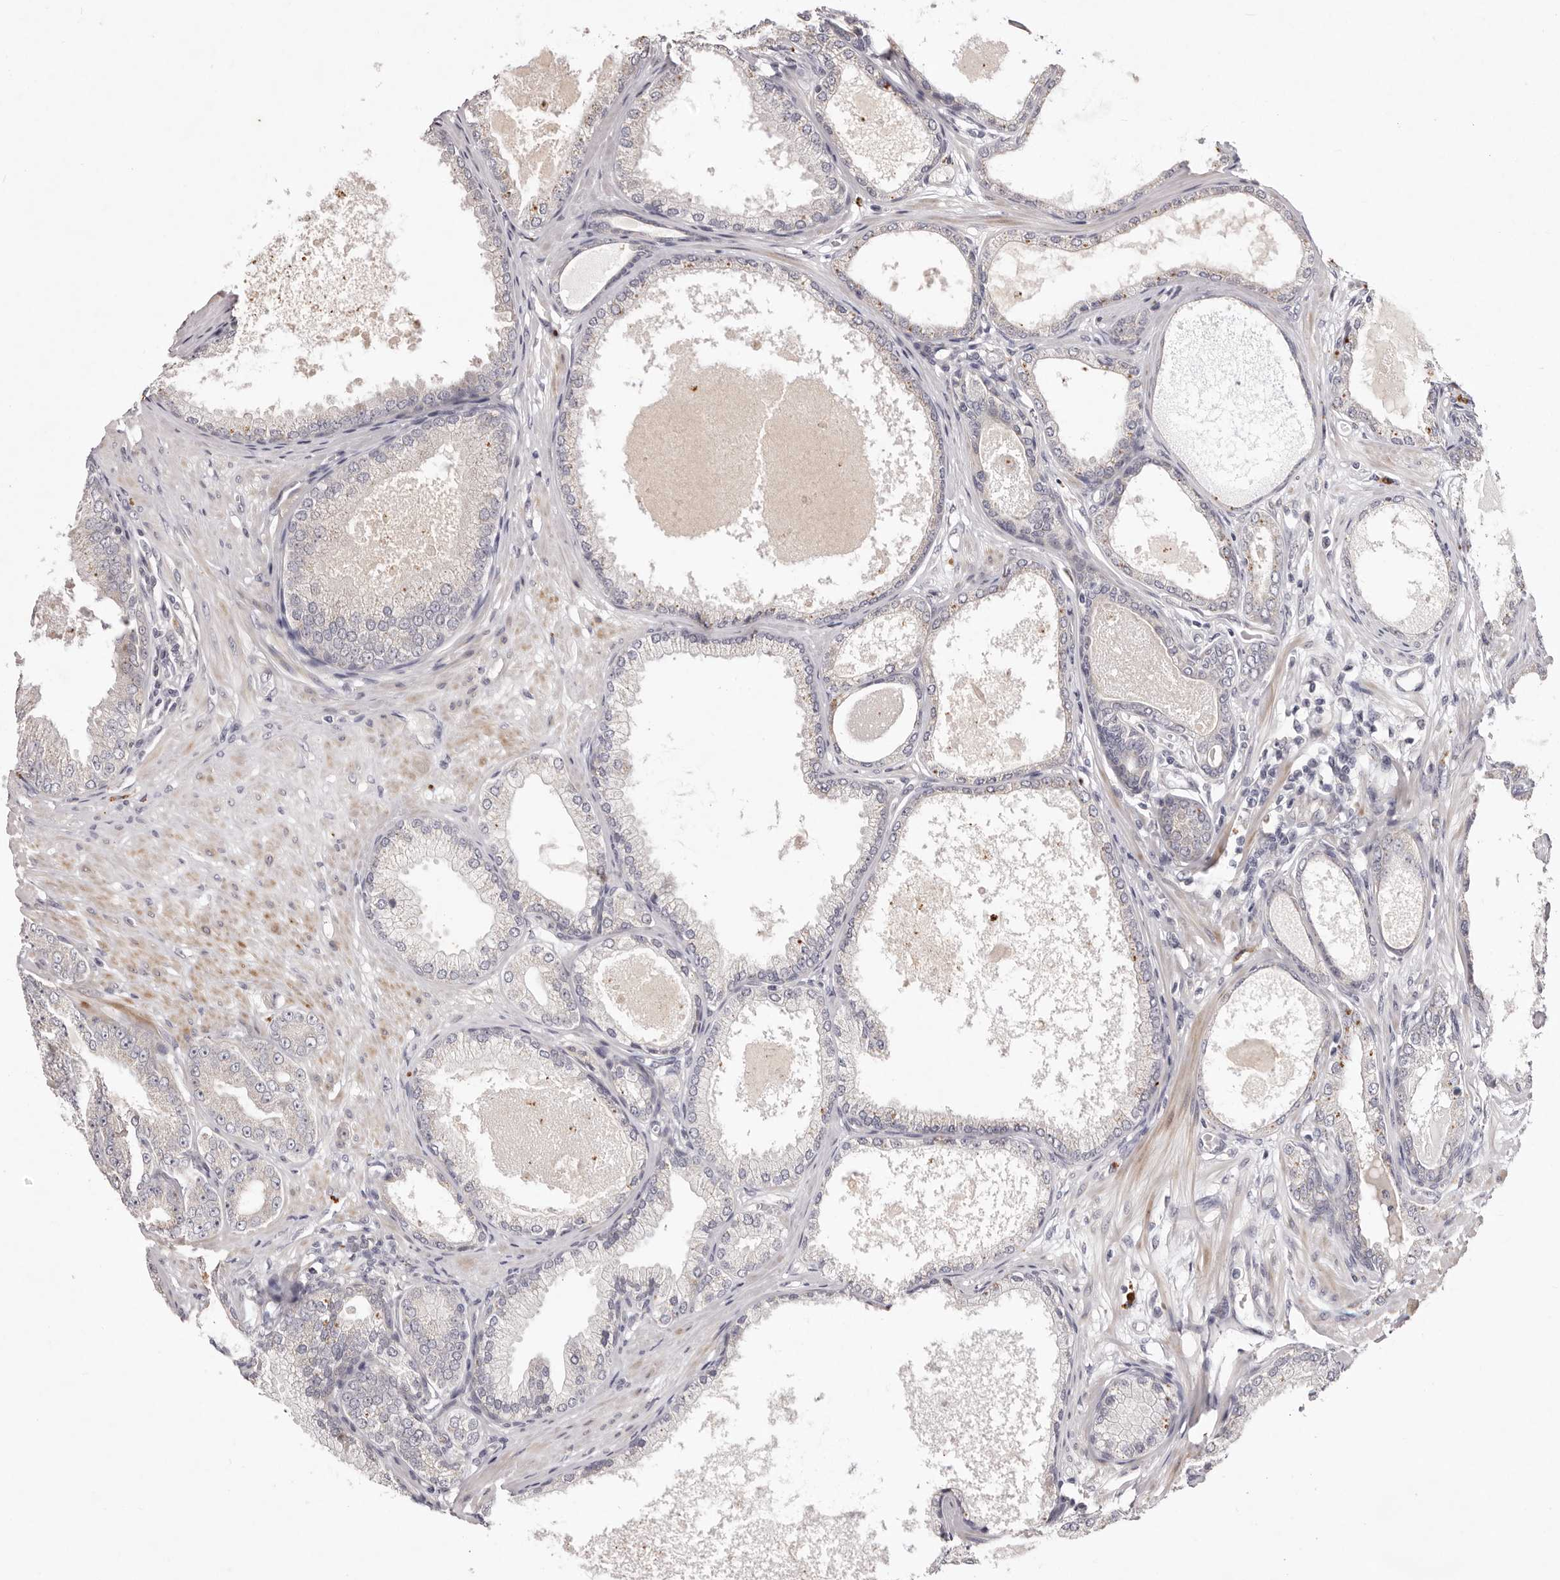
{"staining": {"intensity": "negative", "quantity": "none", "location": "none"}, "tissue": "prostate cancer", "cell_type": "Tumor cells", "image_type": "cancer", "snomed": [{"axis": "morphology", "description": "Adenocarcinoma, Low grade"}, {"axis": "topography", "description": "Prostate"}], "caption": "There is no significant staining in tumor cells of prostate low-grade adenocarcinoma. Brightfield microscopy of immunohistochemistry stained with DAB (brown) and hematoxylin (blue), captured at high magnification.", "gene": "GARNL3", "patient": {"sex": "male", "age": 63}}